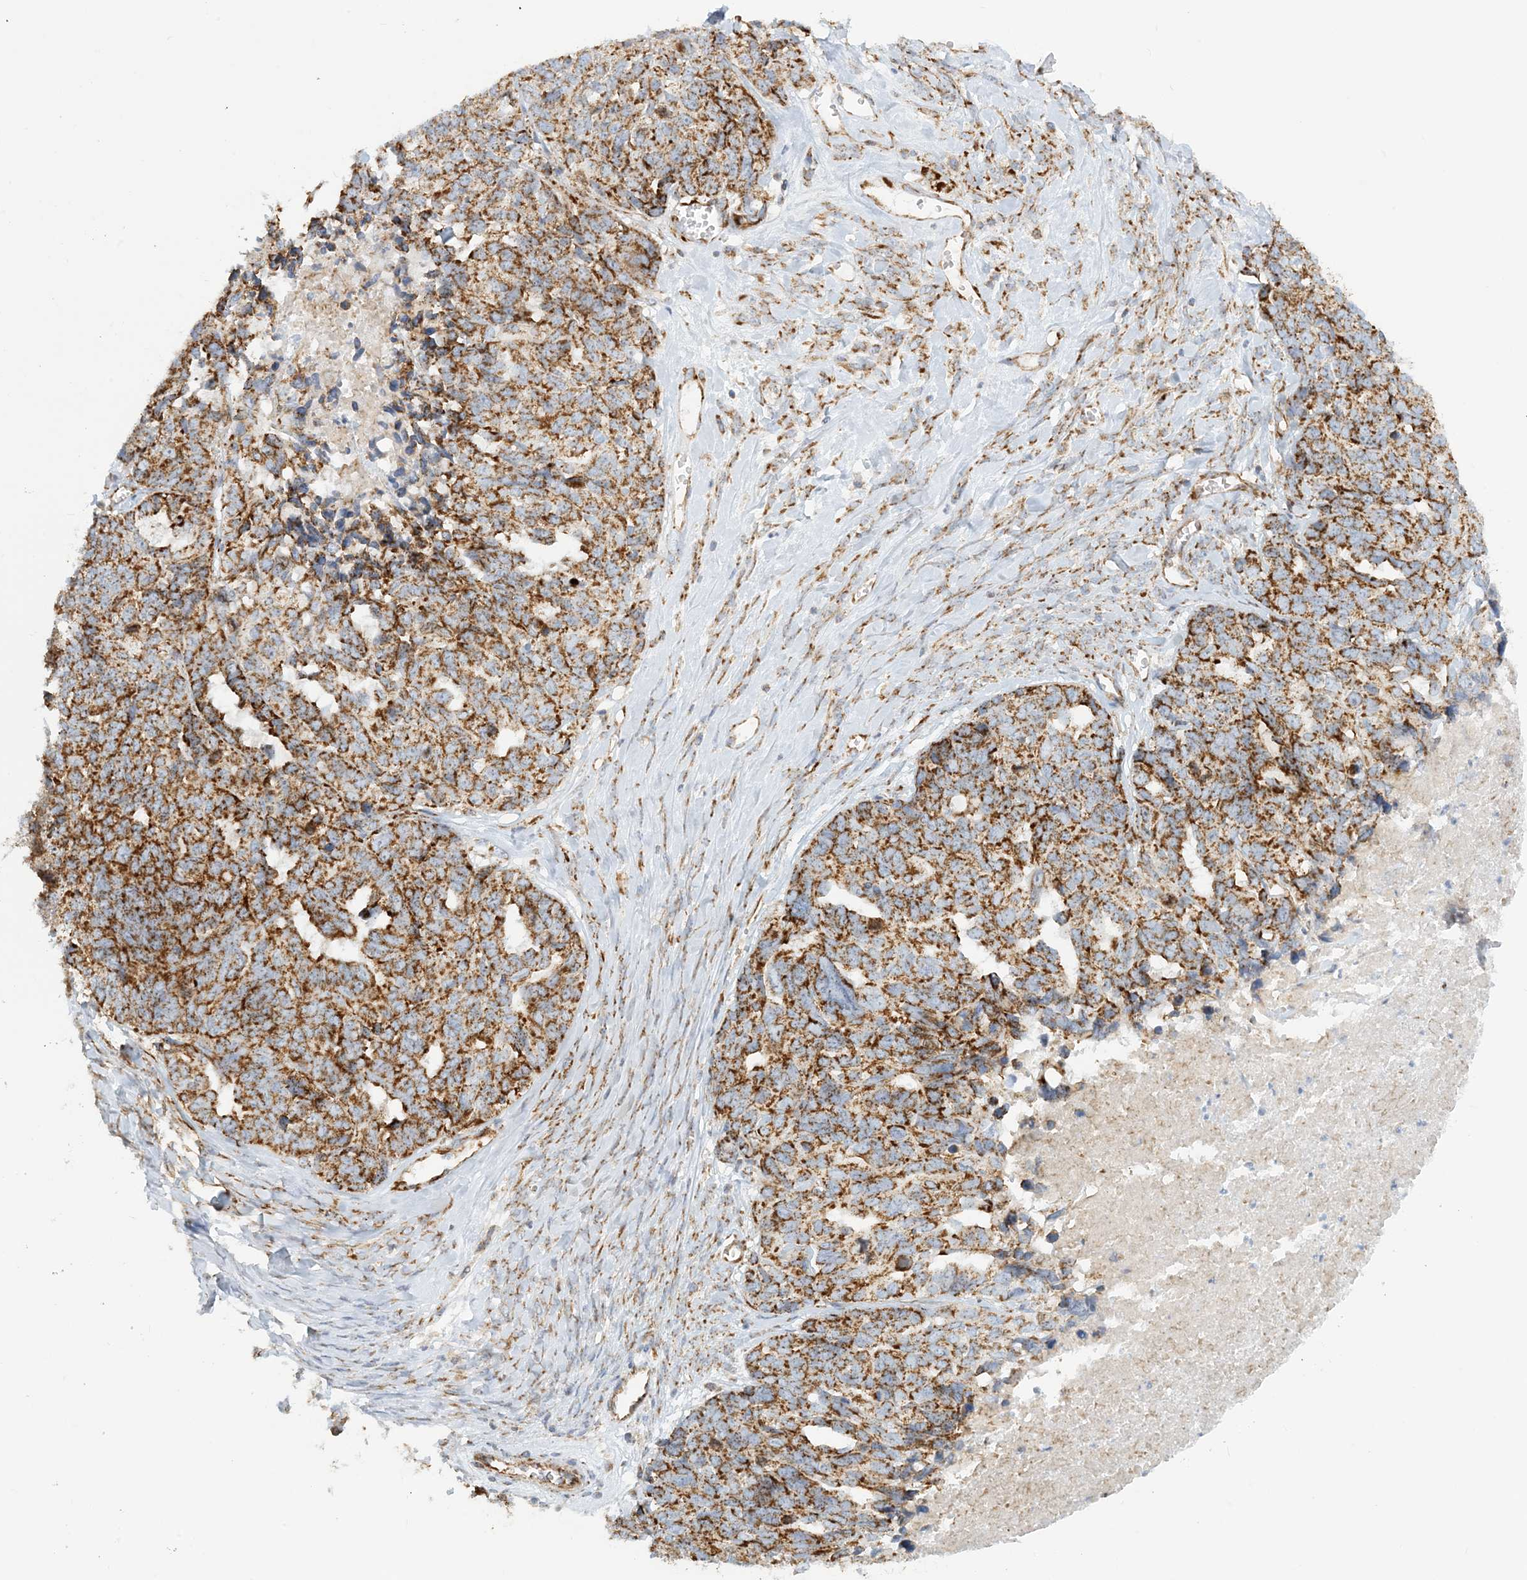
{"staining": {"intensity": "moderate", "quantity": ">75%", "location": "cytoplasmic/membranous"}, "tissue": "ovarian cancer", "cell_type": "Tumor cells", "image_type": "cancer", "snomed": [{"axis": "morphology", "description": "Cystadenocarcinoma, serous, NOS"}, {"axis": "topography", "description": "Ovary"}], "caption": "An immunohistochemistry micrograph of neoplastic tissue is shown. Protein staining in brown labels moderate cytoplasmic/membranous positivity in ovarian serous cystadenocarcinoma within tumor cells. (DAB (3,3'-diaminobenzidine) IHC, brown staining for protein, blue staining for nuclei).", "gene": "COA3", "patient": {"sex": "female", "age": 79}}